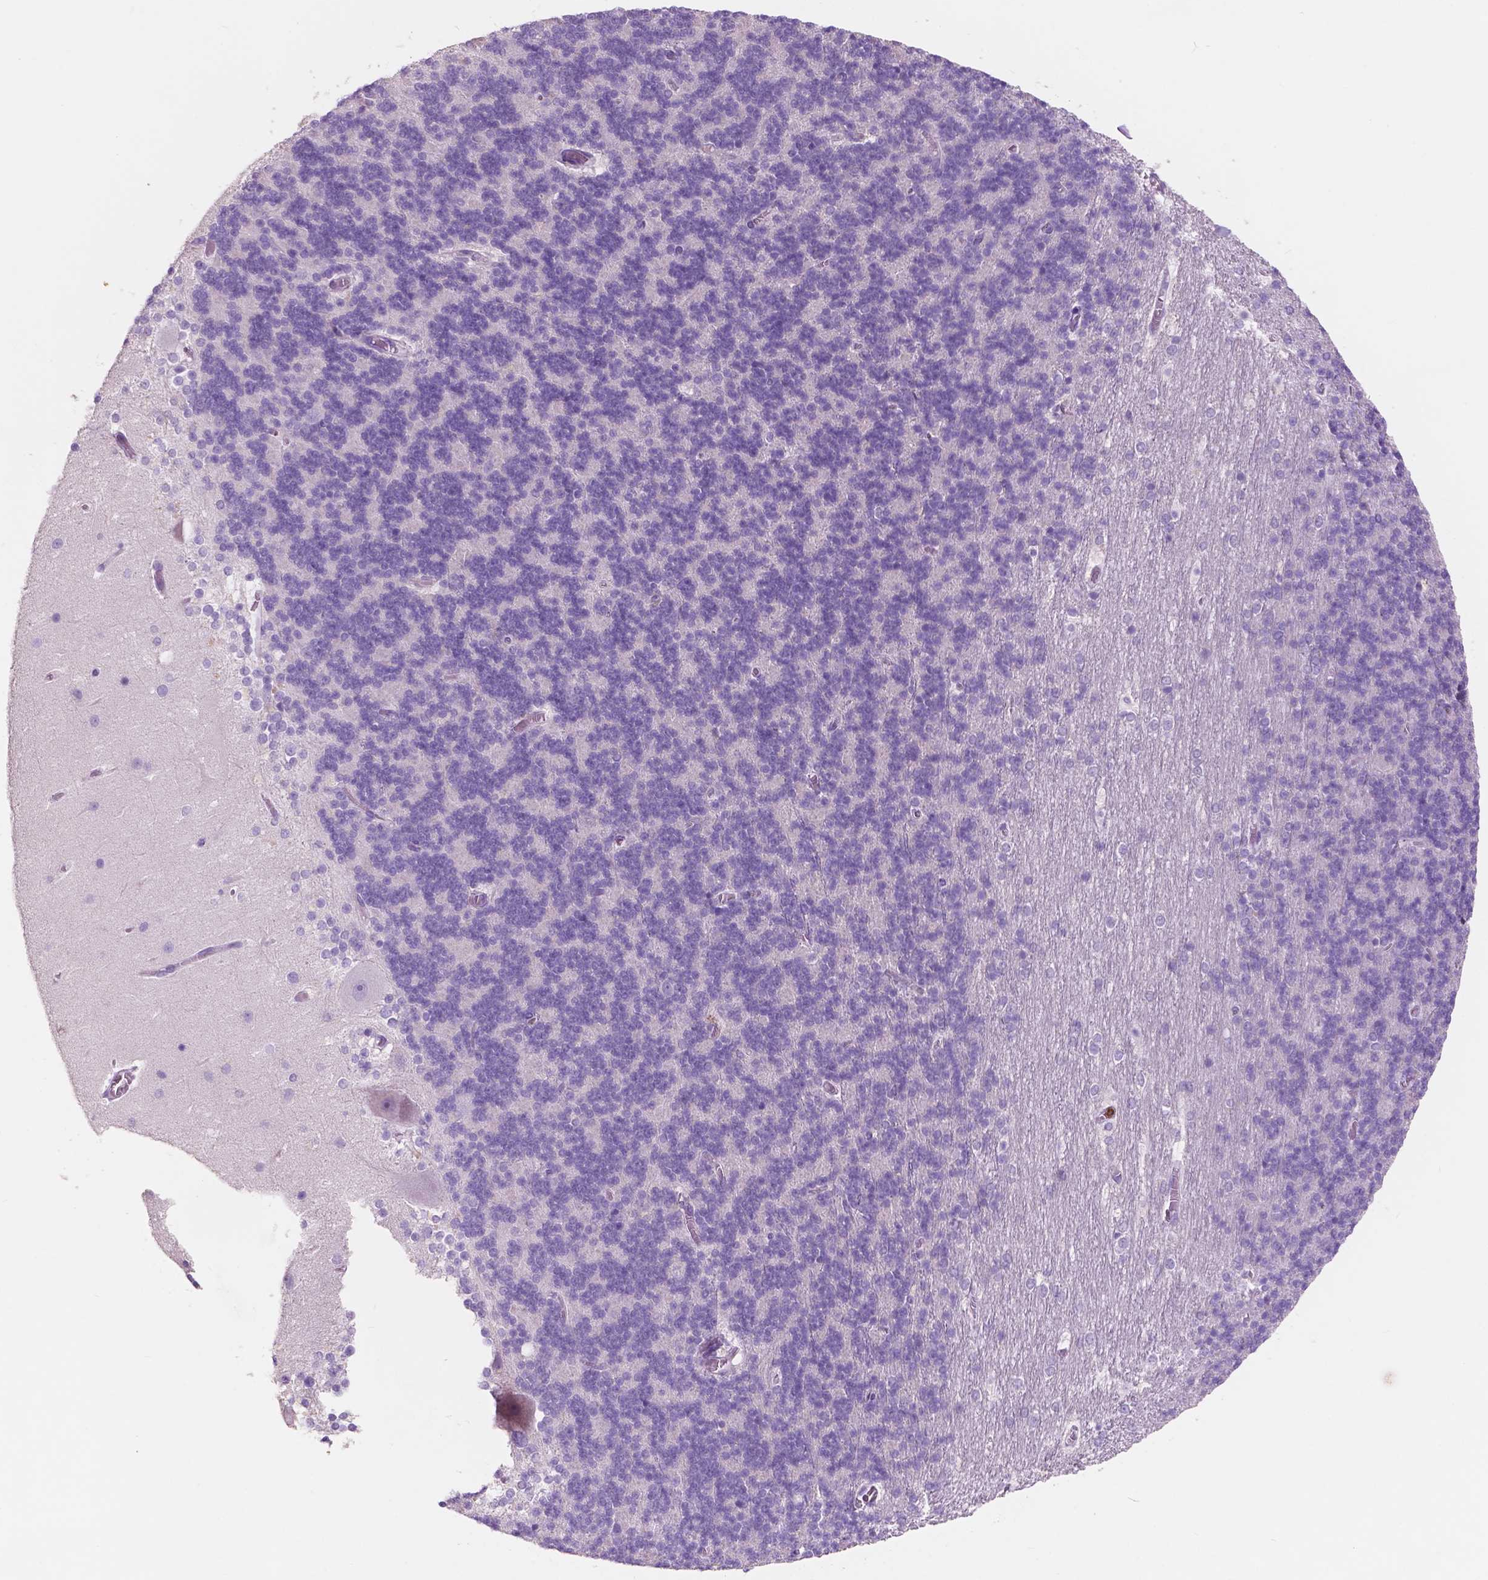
{"staining": {"intensity": "negative", "quantity": "none", "location": "none"}, "tissue": "cerebellum", "cell_type": "Cells in granular layer", "image_type": "normal", "snomed": [{"axis": "morphology", "description": "Normal tissue, NOS"}, {"axis": "topography", "description": "Cerebellum"}], "caption": "Immunohistochemistry (IHC) image of unremarkable cerebellum: cerebellum stained with DAB (3,3'-diaminobenzidine) reveals no significant protein positivity in cells in granular layer.", "gene": "CUZD1", "patient": {"sex": "female", "age": 19}}